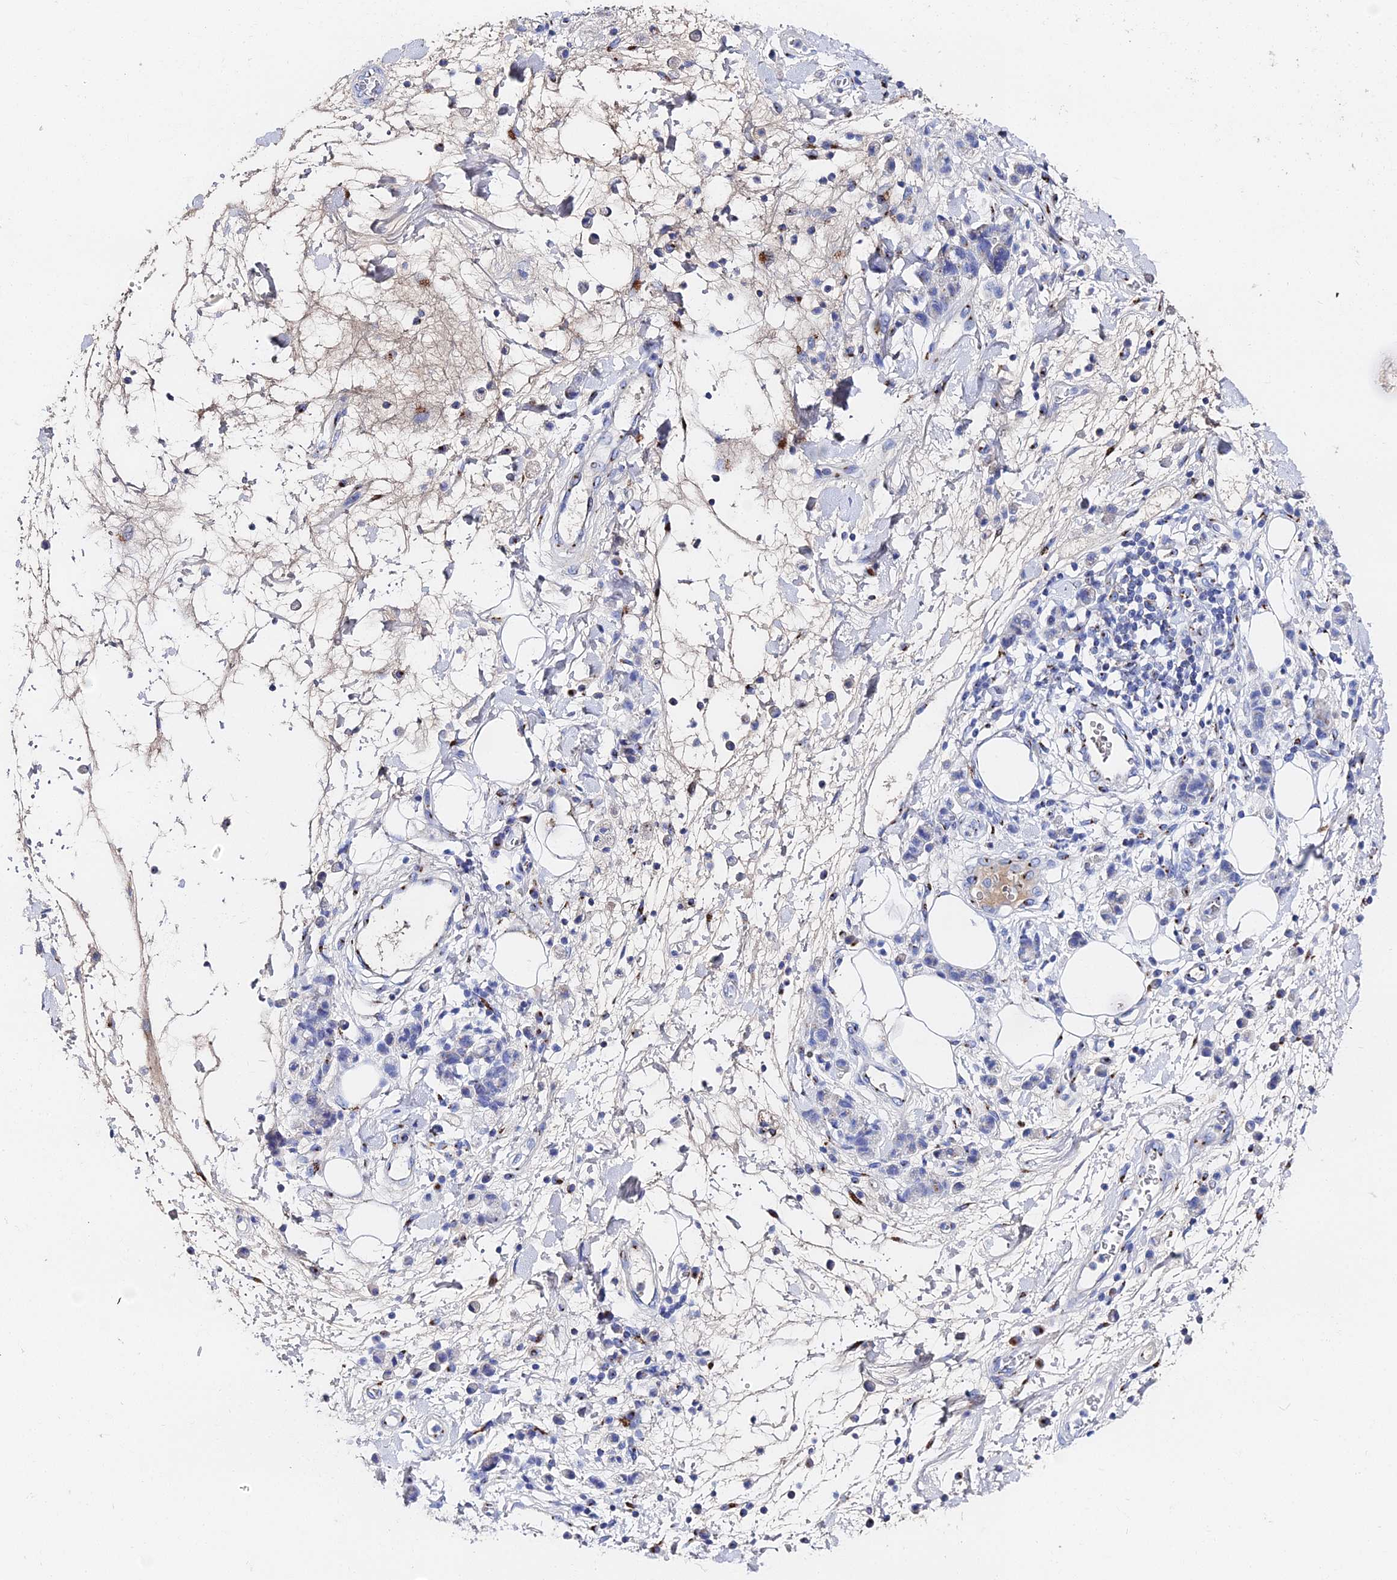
{"staining": {"intensity": "negative", "quantity": "none", "location": "none"}, "tissue": "stomach cancer", "cell_type": "Tumor cells", "image_type": "cancer", "snomed": [{"axis": "morphology", "description": "Adenocarcinoma, NOS"}, {"axis": "topography", "description": "Stomach"}], "caption": "Stomach adenocarcinoma was stained to show a protein in brown. There is no significant expression in tumor cells.", "gene": "ENSG00000268674", "patient": {"sex": "male", "age": 77}}